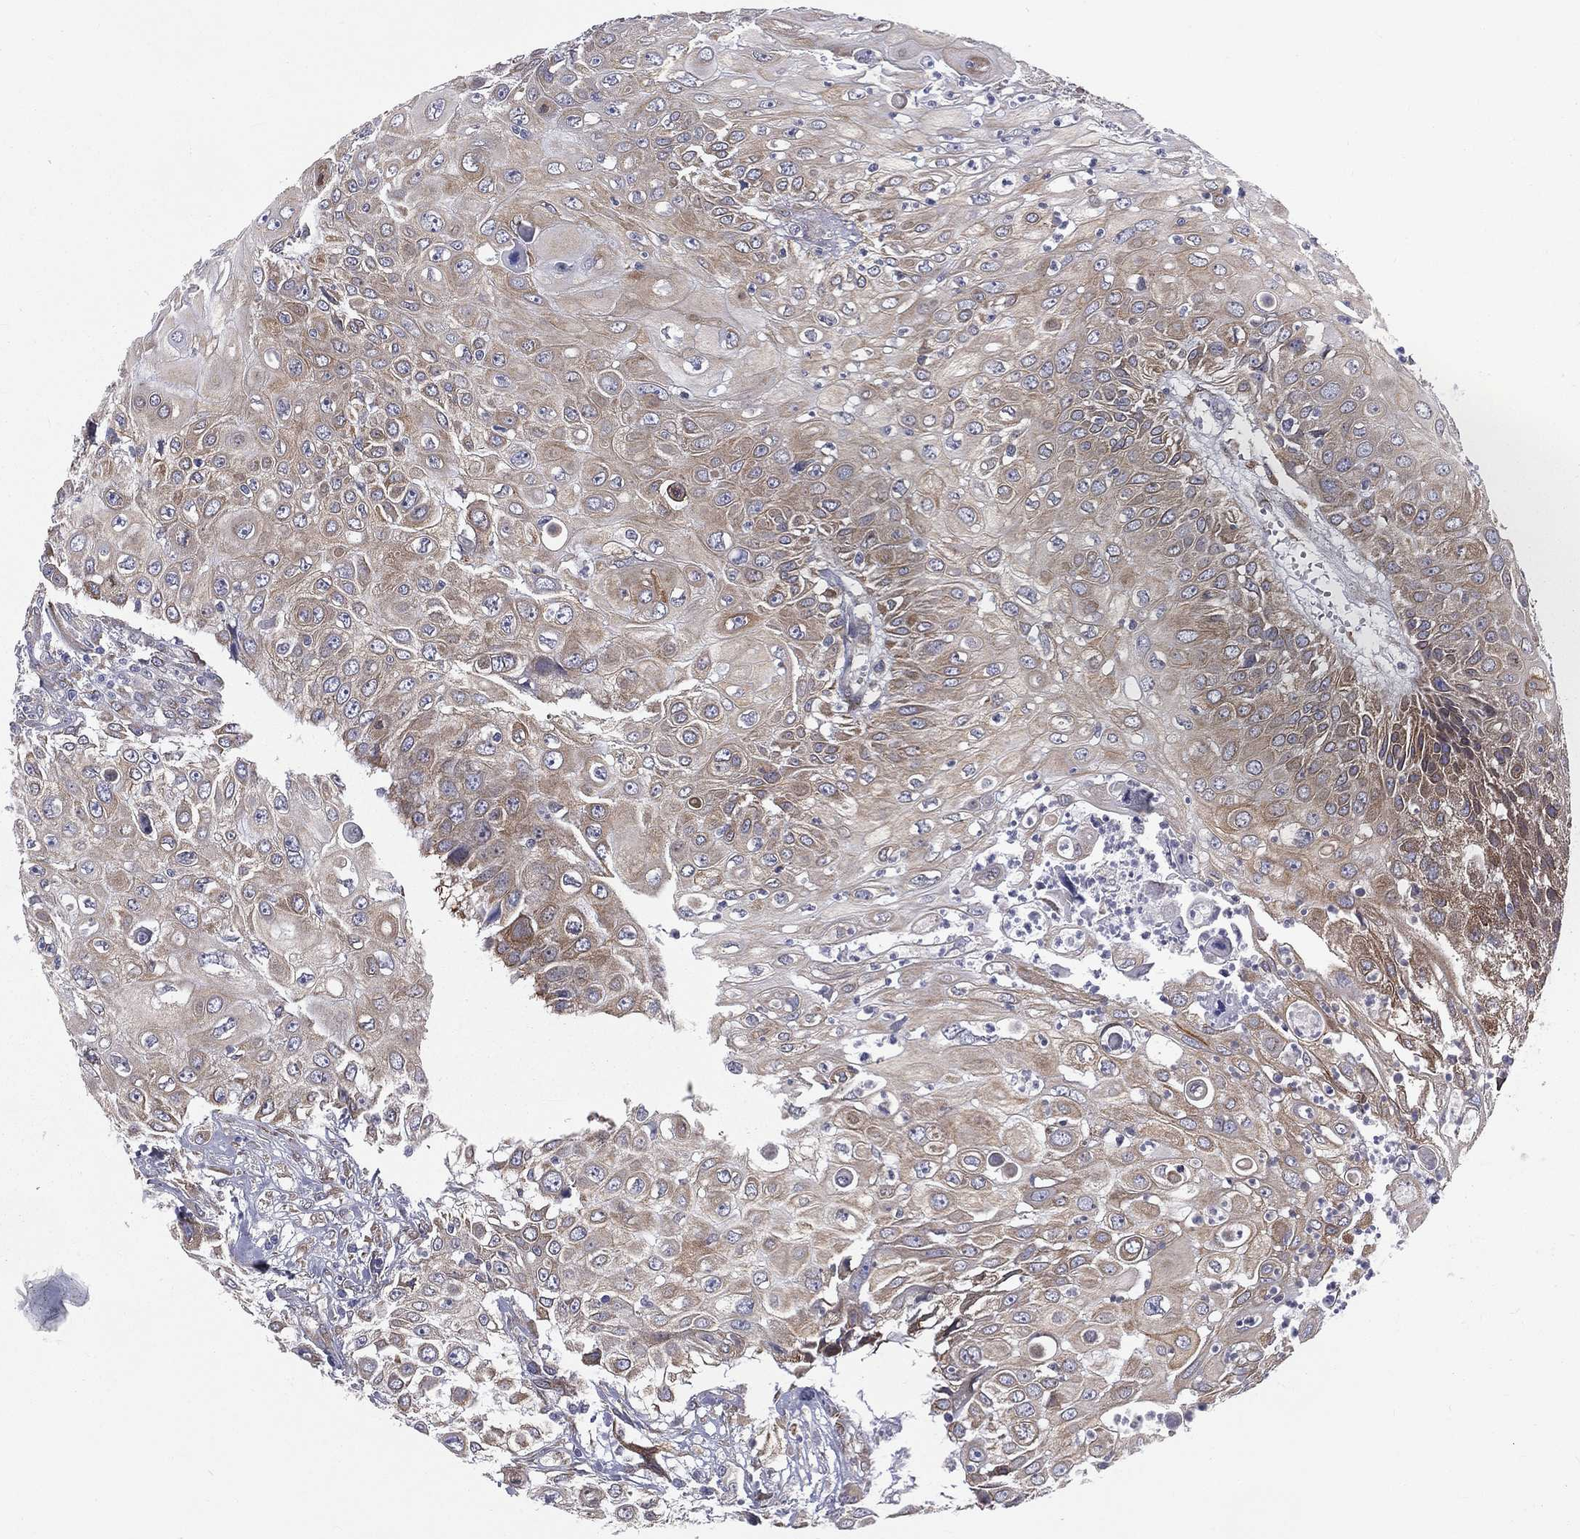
{"staining": {"intensity": "weak", "quantity": "25%-75%", "location": "cytoplasmic/membranous"}, "tissue": "urothelial cancer", "cell_type": "Tumor cells", "image_type": "cancer", "snomed": [{"axis": "morphology", "description": "Urothelial carcinoma, High grade"}, {"axis": "topography", "description": "Urinary bladder"}], "caption": "Immunohistochemistry histopathology image of human high-grade urothelial carcinoma stained for a protein (brown), which demonstrates low levels of weak cytoplasmic/membranous expression in about 25%-75% of tumor cells.", "gene": "PGRMC1", "patient": {"sex": "female", "age": 79}}